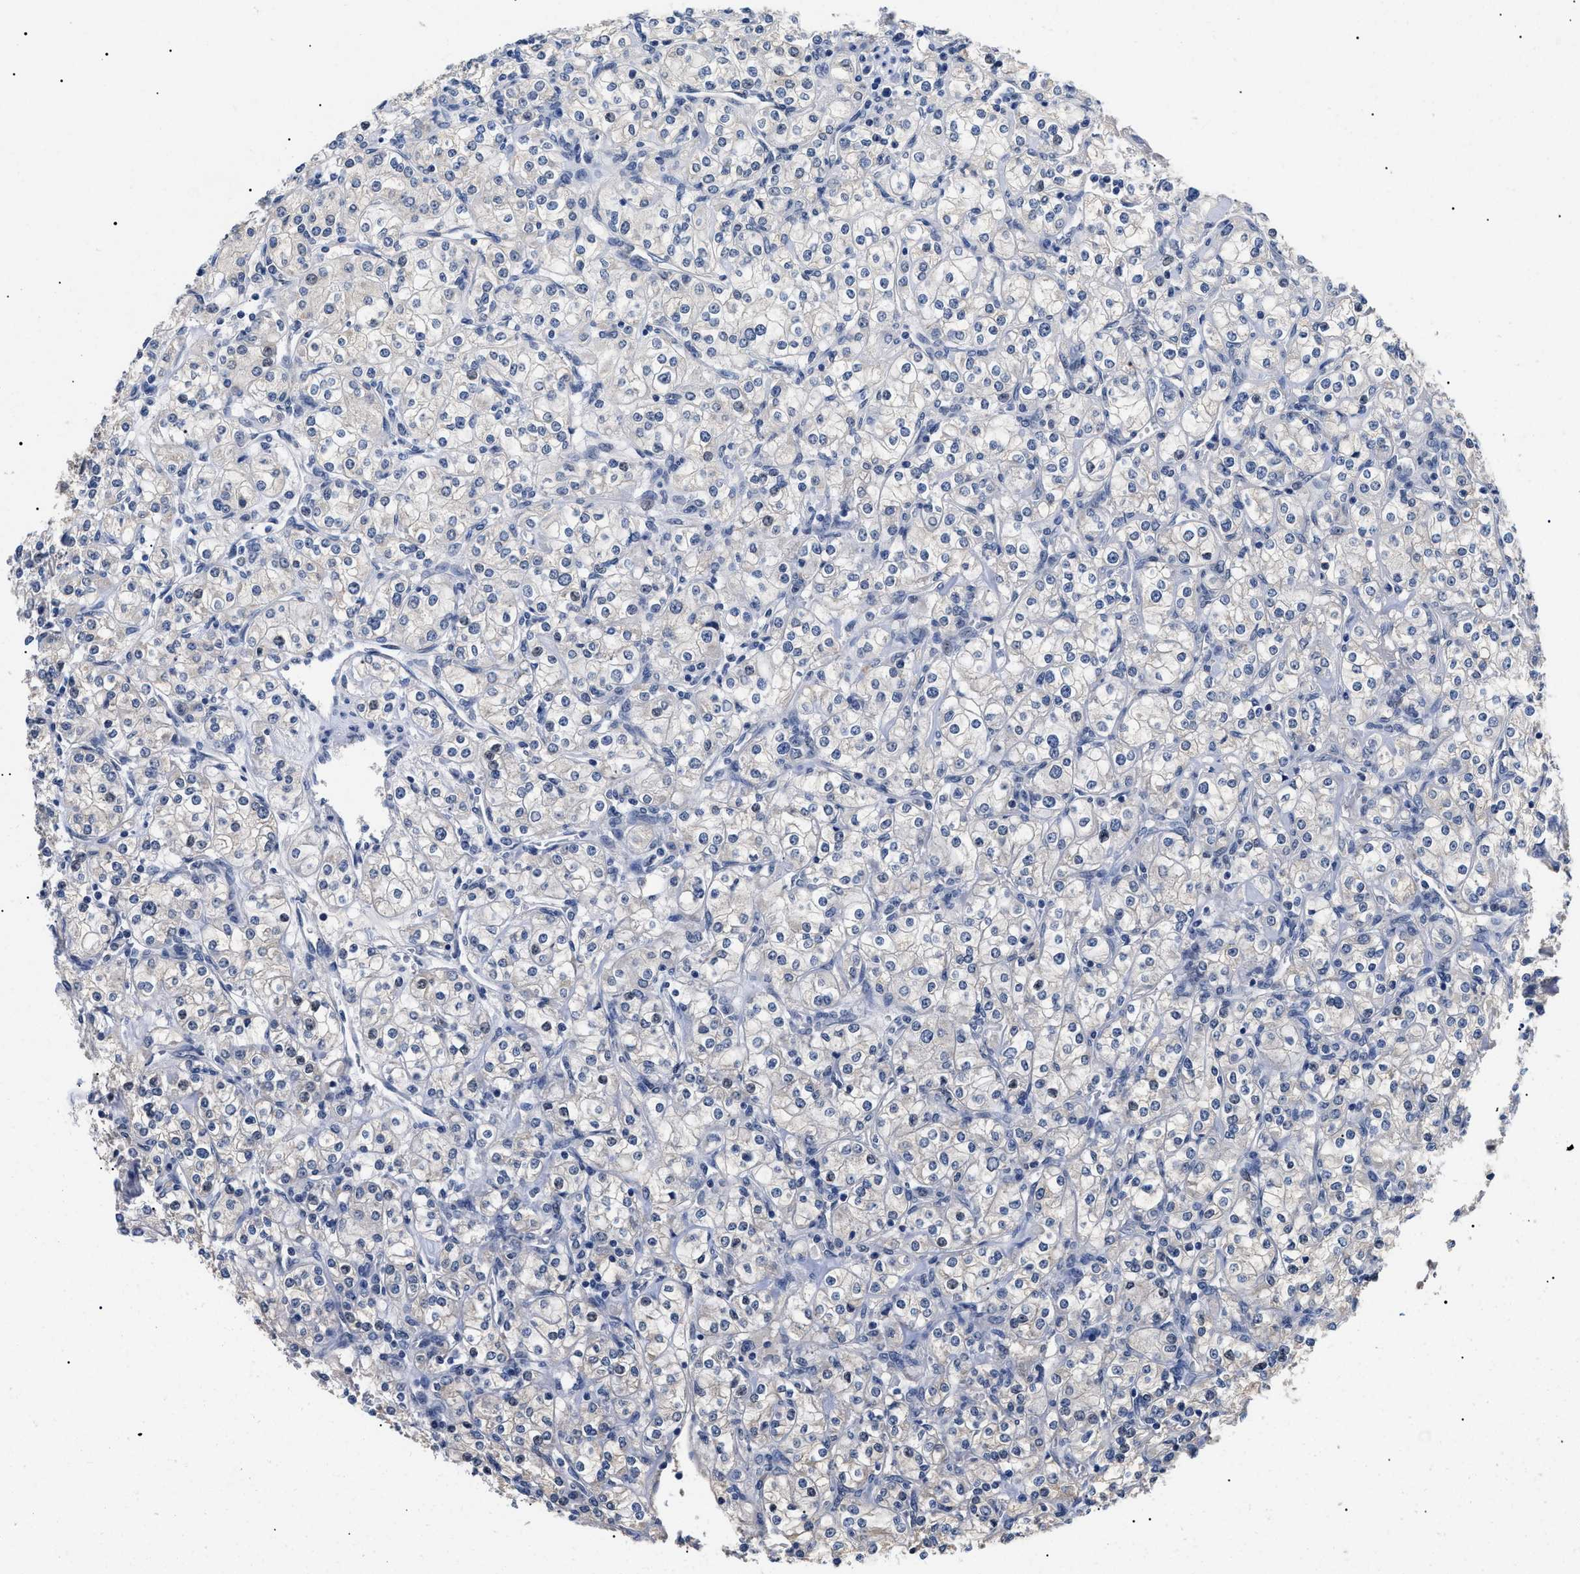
{"staining": {"intensity": "negative", "quantity": "none", "location": "none"}, "tissue": "renal cancer", "cell_type": "Tumor cells", "image_type": "cancer", "snomed": [{"axis": "morphology", "description": "Adenocarcinoma, NOS"}, {"axis": "topography", "description": "Kidney"}], "caption": "Immunohistochemistry (IHC) photomicrograph of human renal cancer (adenocarcinoma) stained for a protein (brown), which displays no expression in tumor cells.", "gene": "PRRT2", "patient": {"sex": "male", "age": 77}}